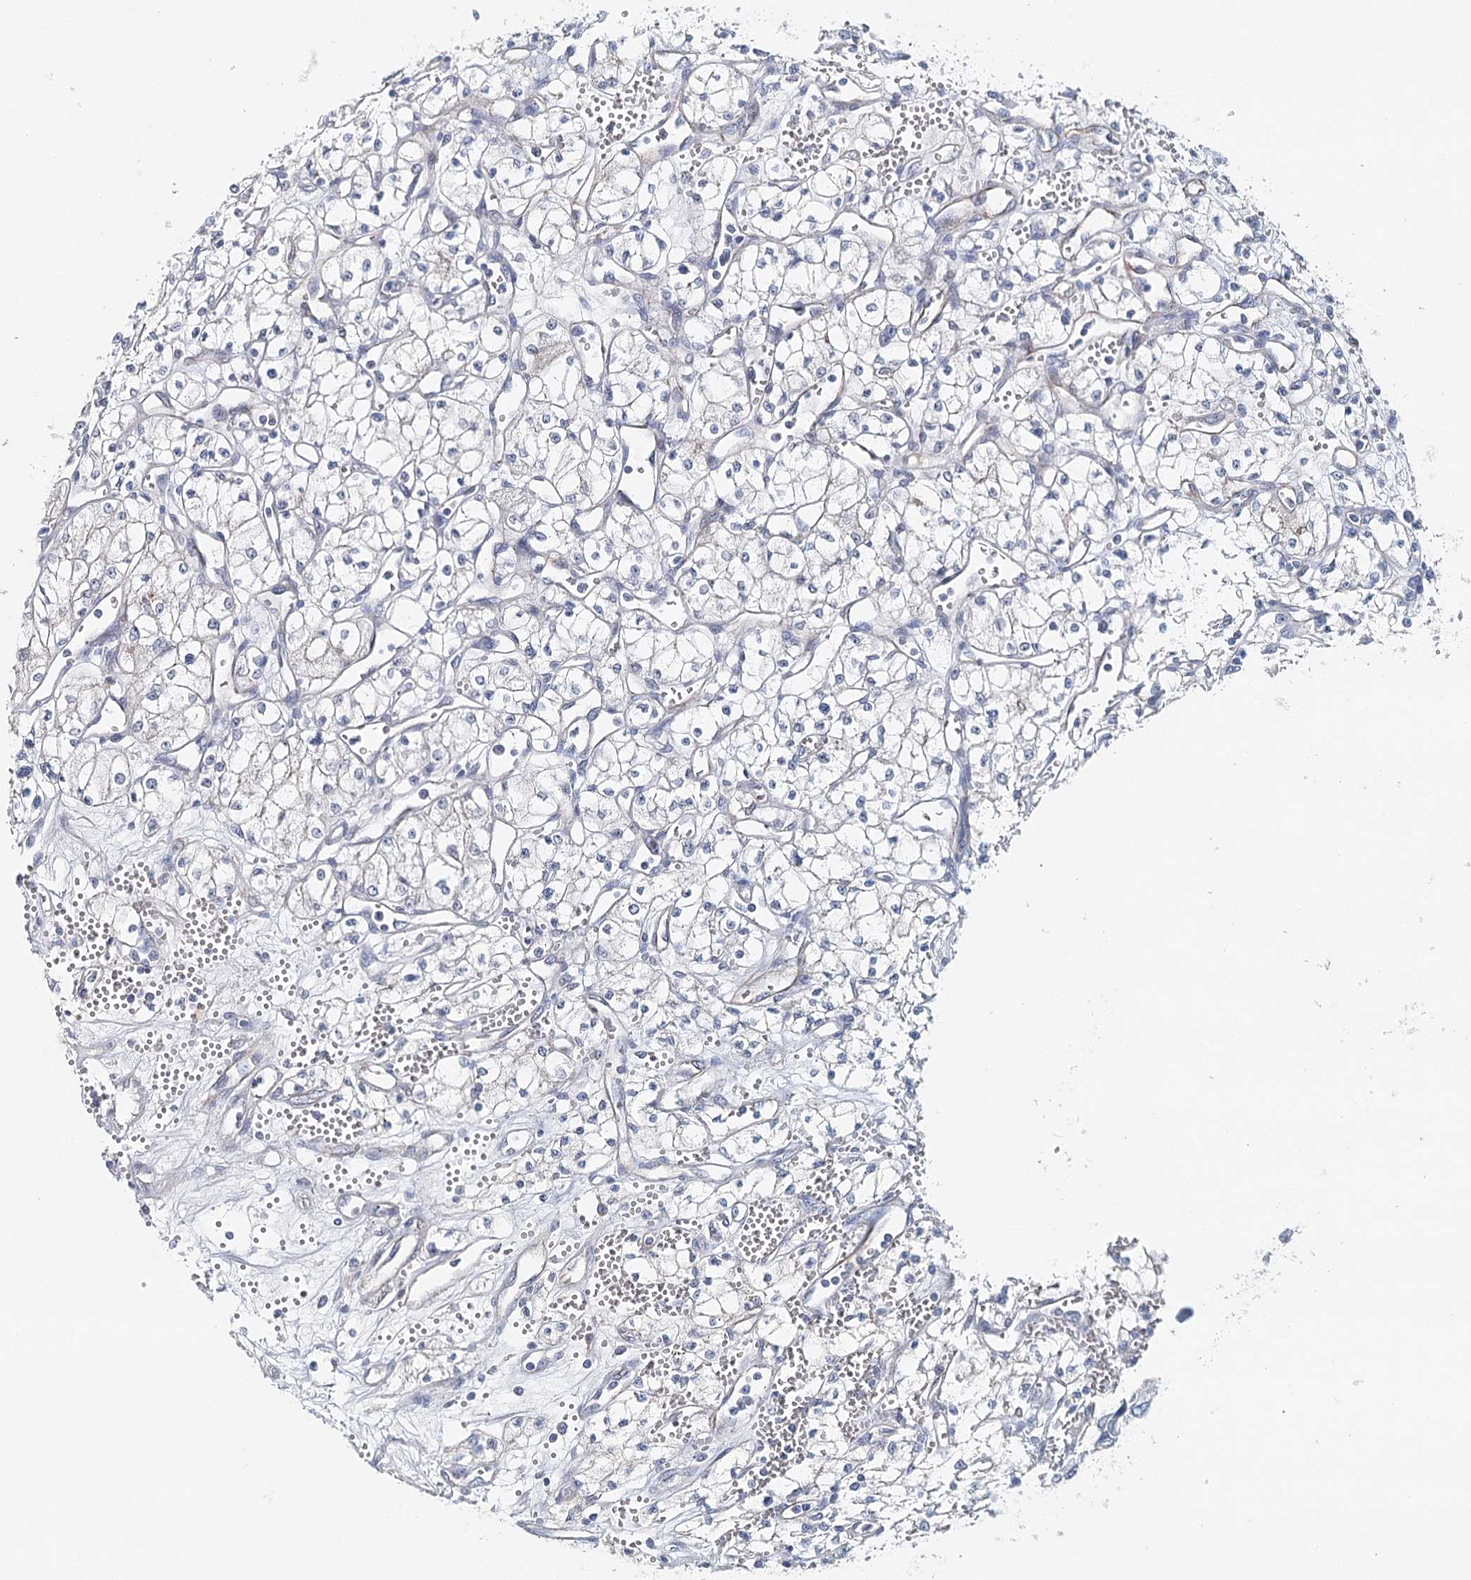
{"staining": {"intensity": "negative", "quantity": "none", "location": "none"}, "tissue": "renal cancer", "cell_type": "Tumor cells", "image_type": "cancer", "snomed": [{"axis": "morphology", "description": "Adenocarcinoma, NOS"}, {"axis": "topography", "description": "Kidney"}], "caption": "Renal cancer was stained to show a protein in brown. There is no significant staining in tumor cells.", "gene": "SYNPO", "patient": {"sex": "male", "age": 59}}